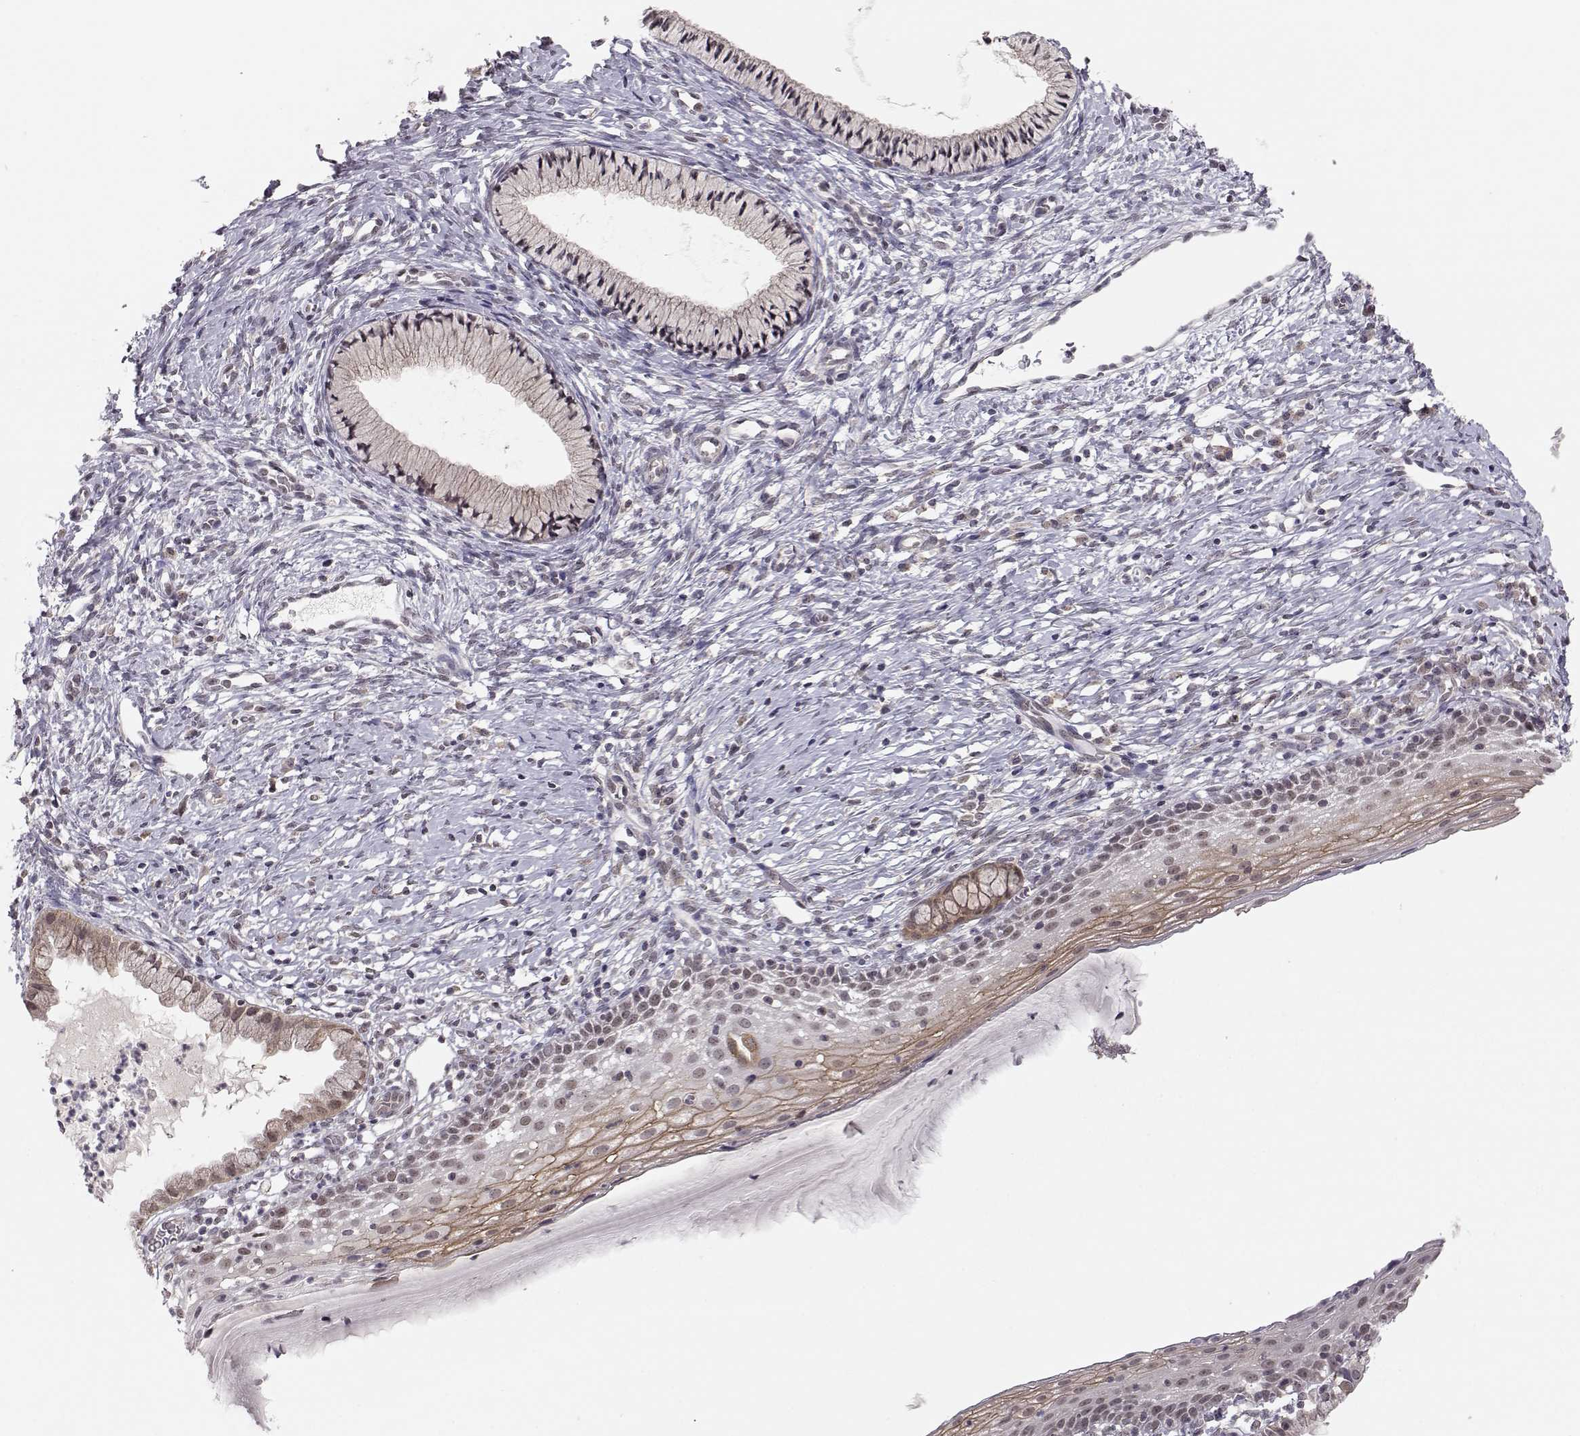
{"staining": {"intensity": "negative", "quantity": "none", "location": "none"}, "tissue": "cervix", "cell_type": "Glandular cells", "image_type": "normal", "snomed": [{"axis": "morphology", "description": "Normal tissue, NOS"}, {"axis": "topography", "description": "Cervix"}], "caption": "Immunohistochemistry (IHC) photomicrograph of unremarkable cervix: cervix stained with DAB exhibits no significant protein staining in glandular cells. The staining is performed using DAB (3,3'-diaminobenzidine) brown chromogen with nuclei counter-stained in using hematoxylin.", "gene": "KIF13B", "patient": {"sex": "female", "age": 39}}